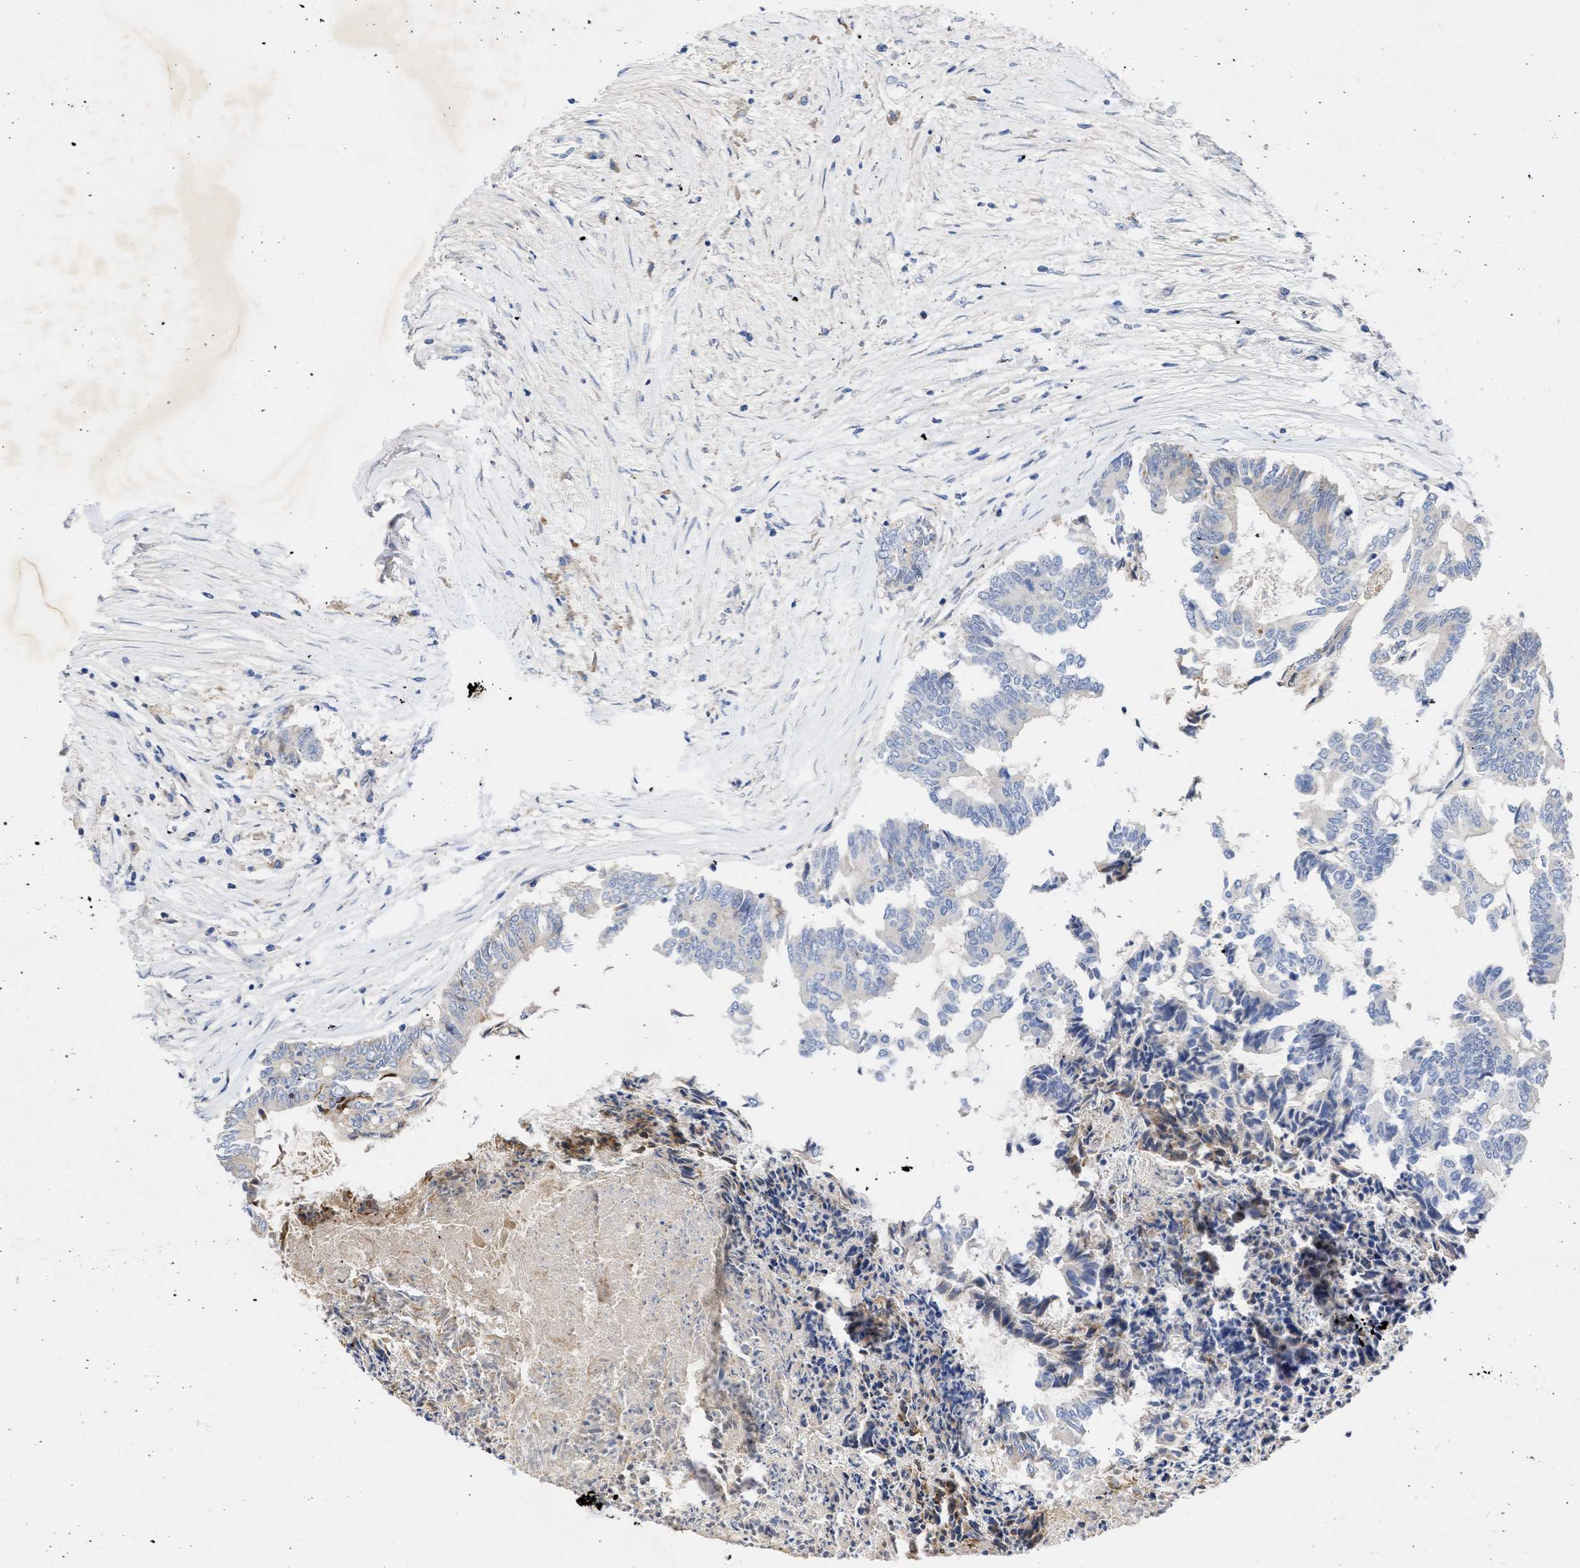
{"staining": {"intensity": "negative", "quantity": "none", "location": "none"}, "tissue": "colorectal cancer", "cell_type": "Tumor cells", "image_type": "cancer", "snomed": [{"axis": "morphology", "description": "Adenocarcinoma, NOS"}, {"axis": "topography", "description": "Rectum"}], "caption": "There is no significant expression in tumor cells of colorectal adenocarcinoma.", "gene": "ARHGEF4", "patient": {"sex": "male", "age": 63}}